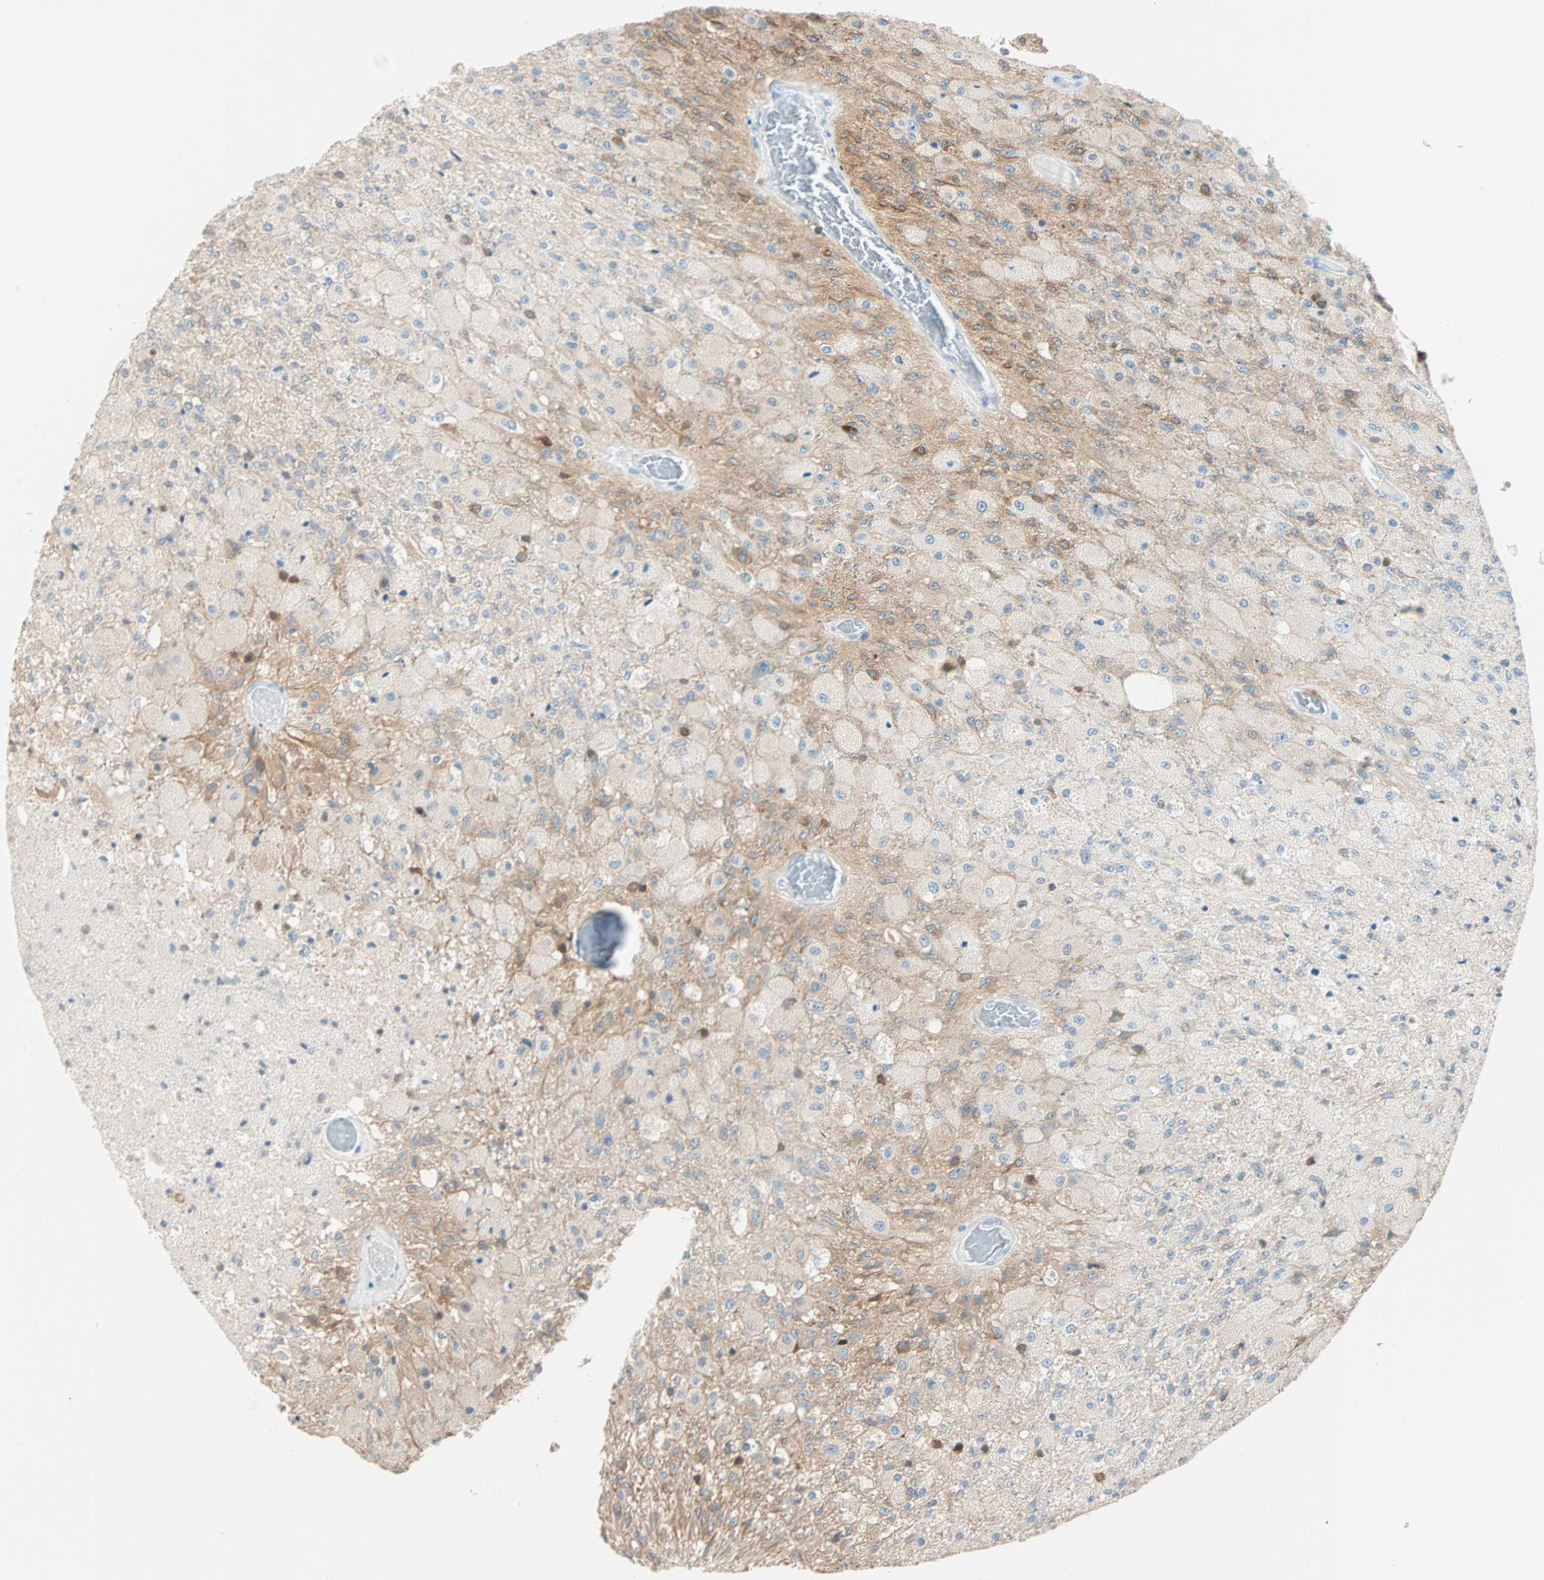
{"staining": {"intensity": "moderate", "quantity": "25%-75%", "location": "cytoplasmic/membranous"}, "tissue": "glioma", "cell_type": "Tumor cells", "image_type": "cancer", "snomed": [{"axis": "morphology", "description": "Normal tissue, NOS"}, {"axis": "morphology", "description": "Glioma, malignant, High grade"}, {"axis": "topography", "description": "Cerebral cortex"}], "caption": "A brown stain highlights moderate cytoplasmic/membranous expression of a protein in glioma tumor cells.", "gene": "ATF6", "patient": {"sex": "male", "age": 77}}